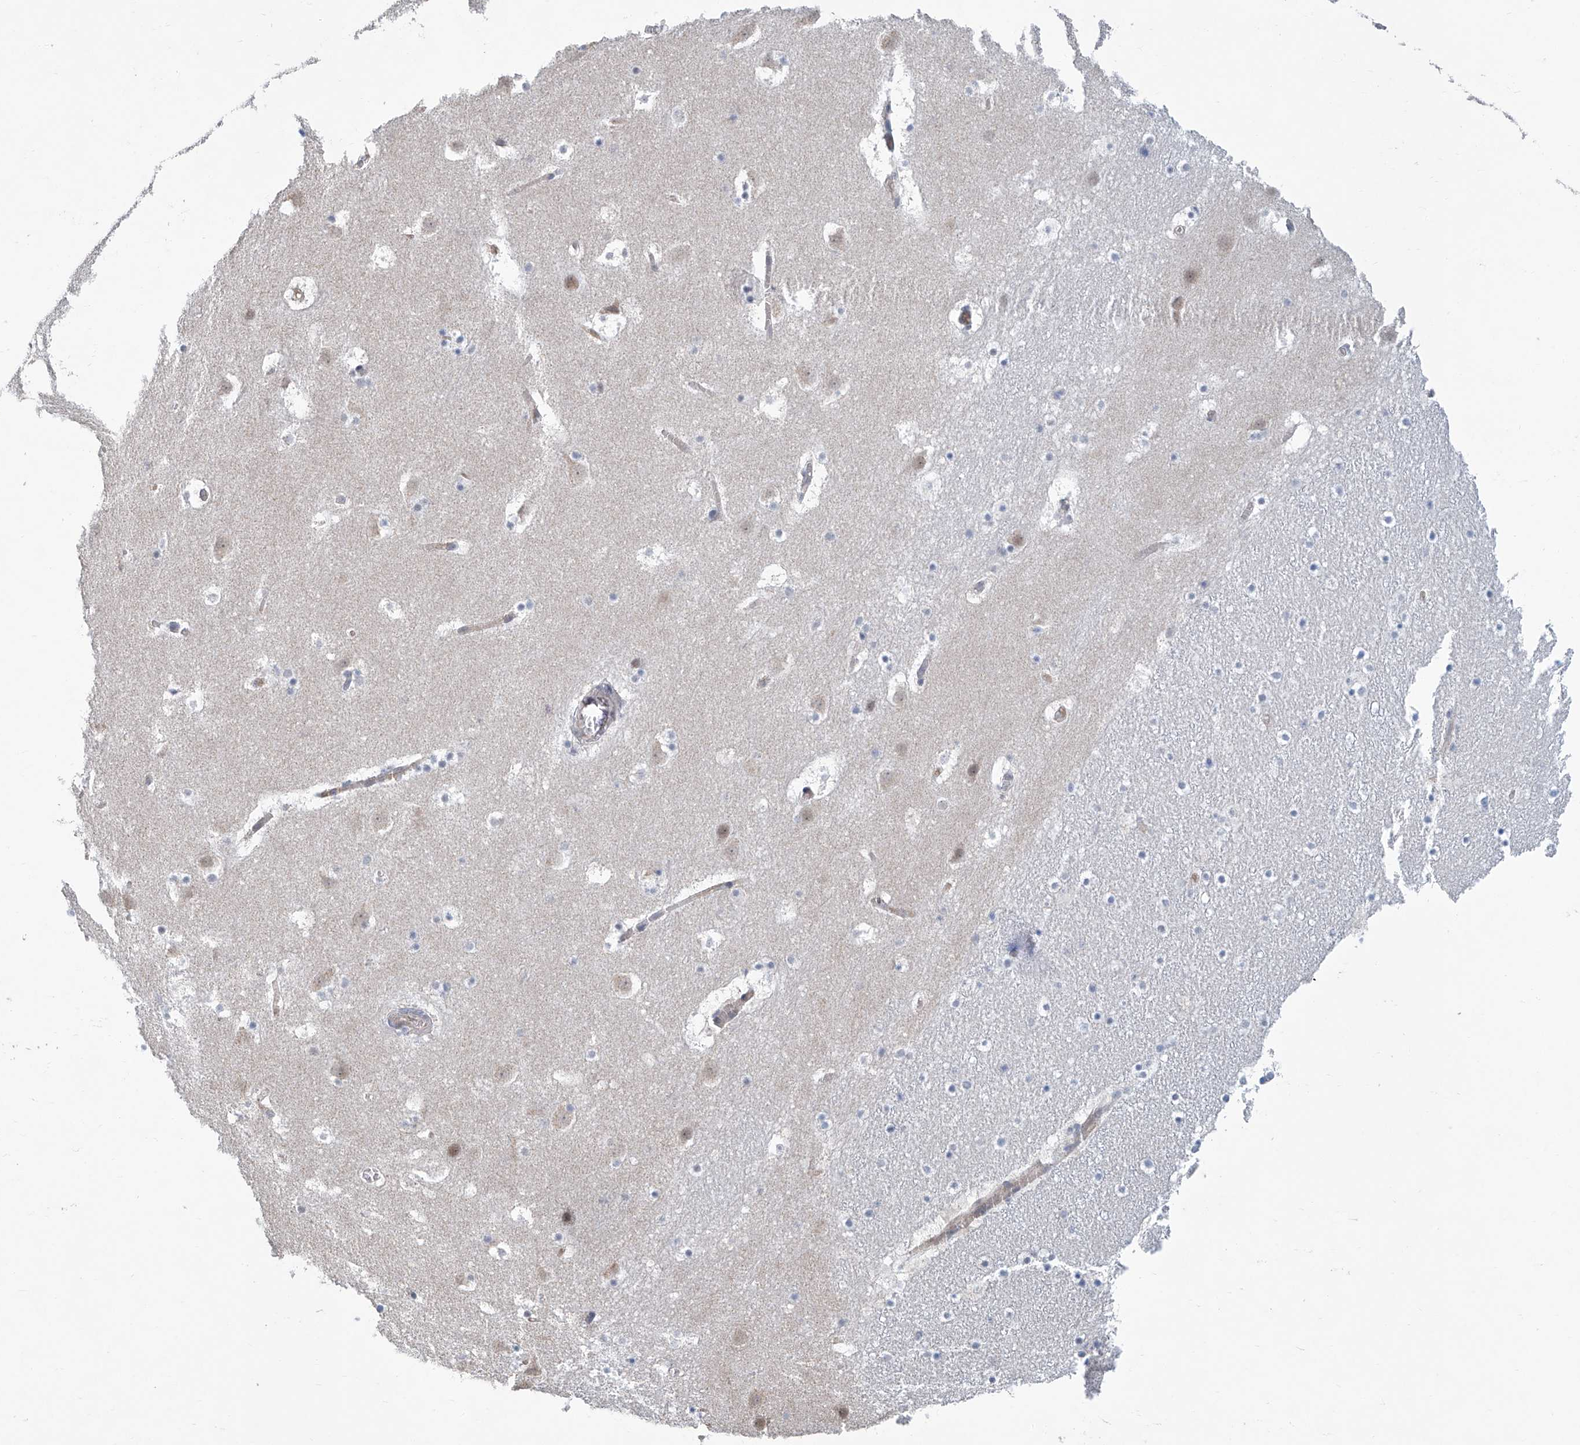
{"staining": {"intensity": "negative", "quantity": "none", "location": "none"}, "tissue": "caudate", "cell_type": "Glial cells", "image_type": "normal", "snomed": [{"axis": "morphology", "description": "Normal tissue, NOS"}, {"axis": "topography", "description": "Lateral ventricle wall"}], "caption": "Immunohistochemistry image of benign caudate stained for a protein (brown), which demonstrates no positivity in glial cells.", "gene": "EIF2D", "patient": {"sex": "male", "age": 45}}